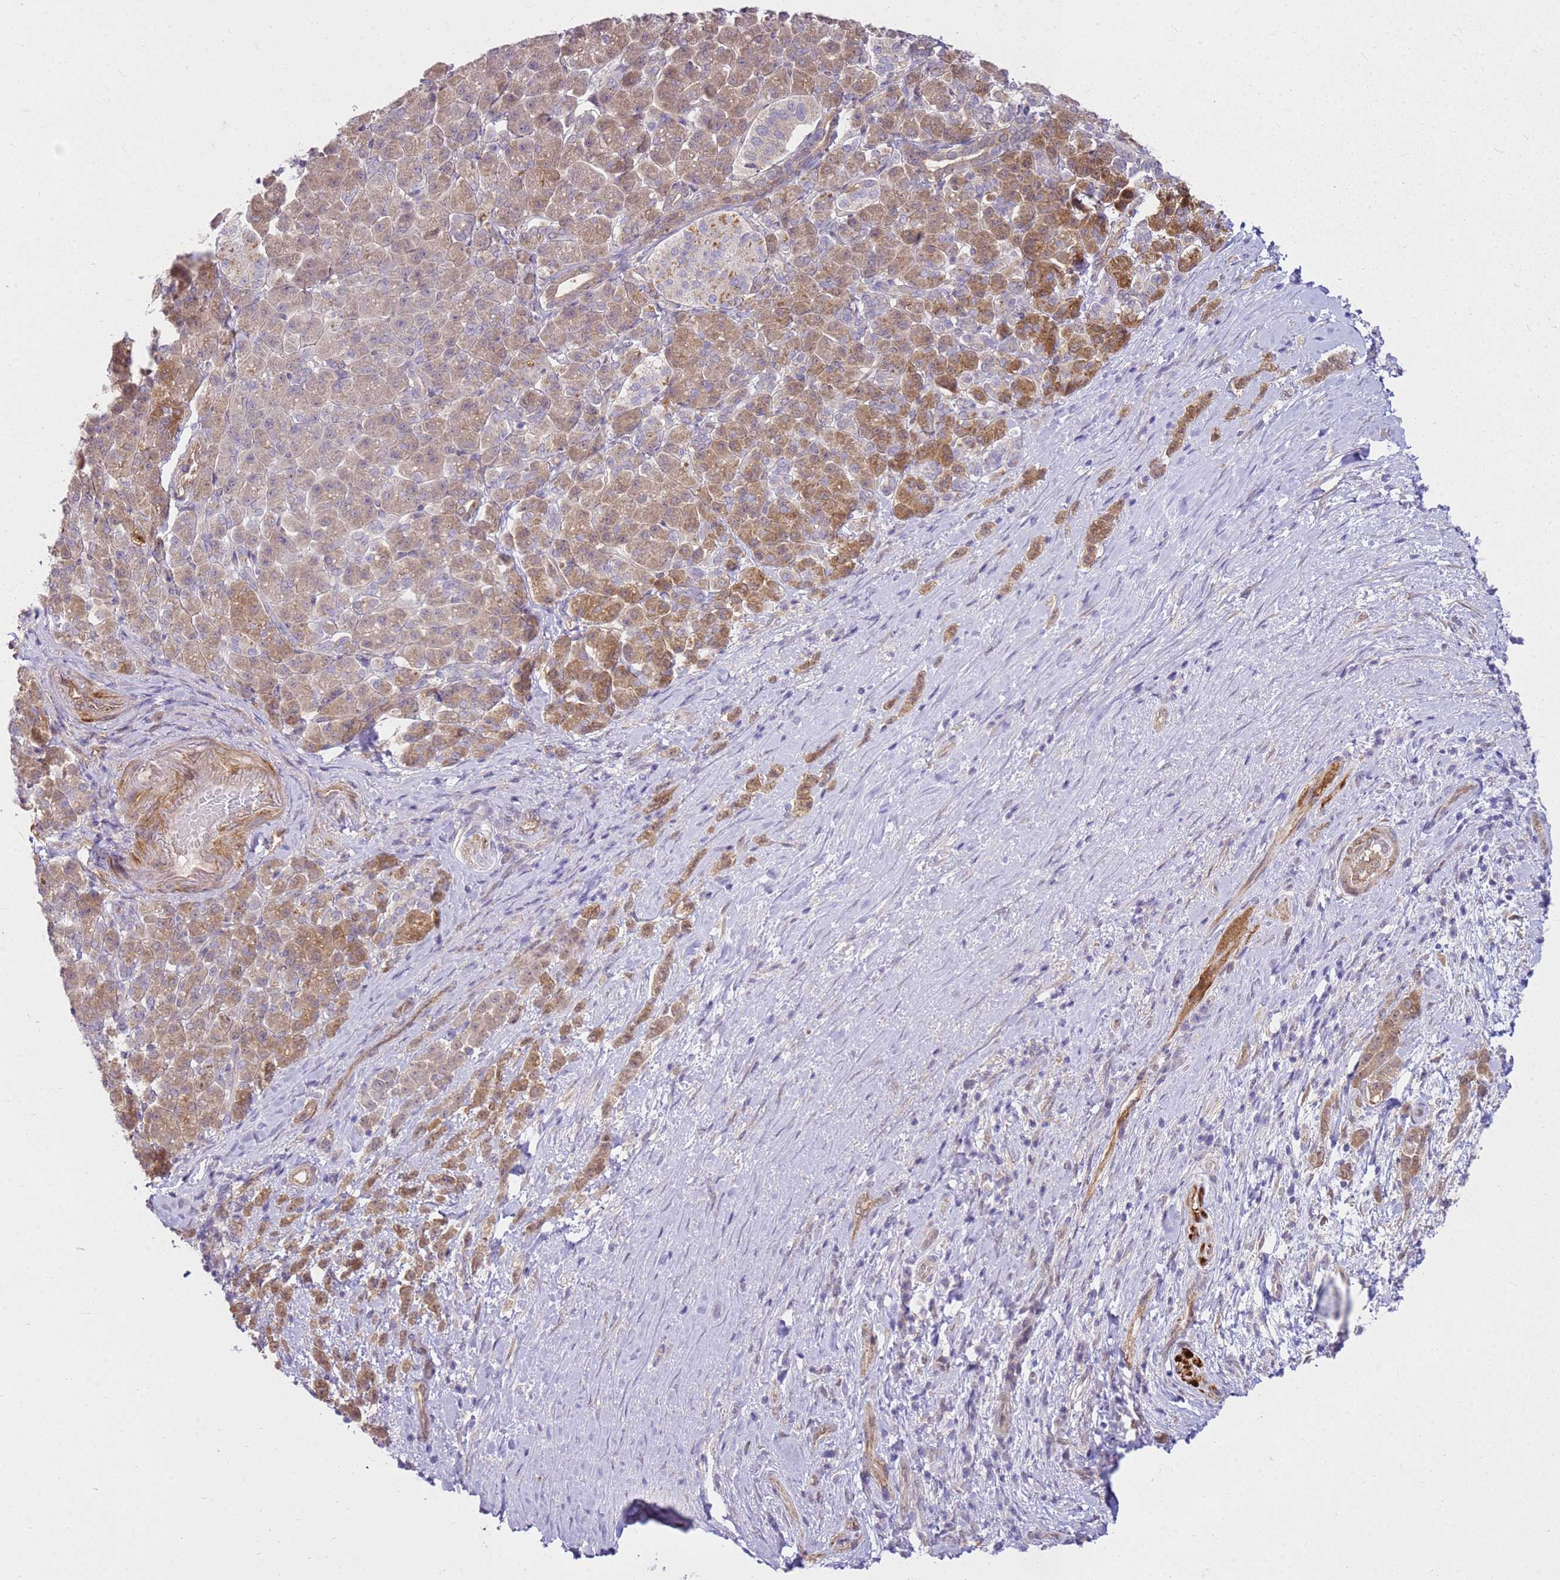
{"staining": {"intensity": "moderate", "quantity": ">75%", "location": "cytoplasmic/membranous"}, "tissue": "pancreatic cancer", "cell_type": "Tumor cells", "image_type": "cancer", "snomed": [{"axis": "morphology", "description": "Normal tissue, NOS"}, {"axis": "morphology", "description": "Adenocarcinoma, NOS"}, {"axis": "topography", "description": "Pancreas"}], "caption": "Protein analysis of pancreatic adenocarcinoma tissue demonstrates moderate cytoplasmic/membranous staining in about >75% of tumor cells.", "gene": "HSPB1", "patient": {"sex": "female", "age": 64}}